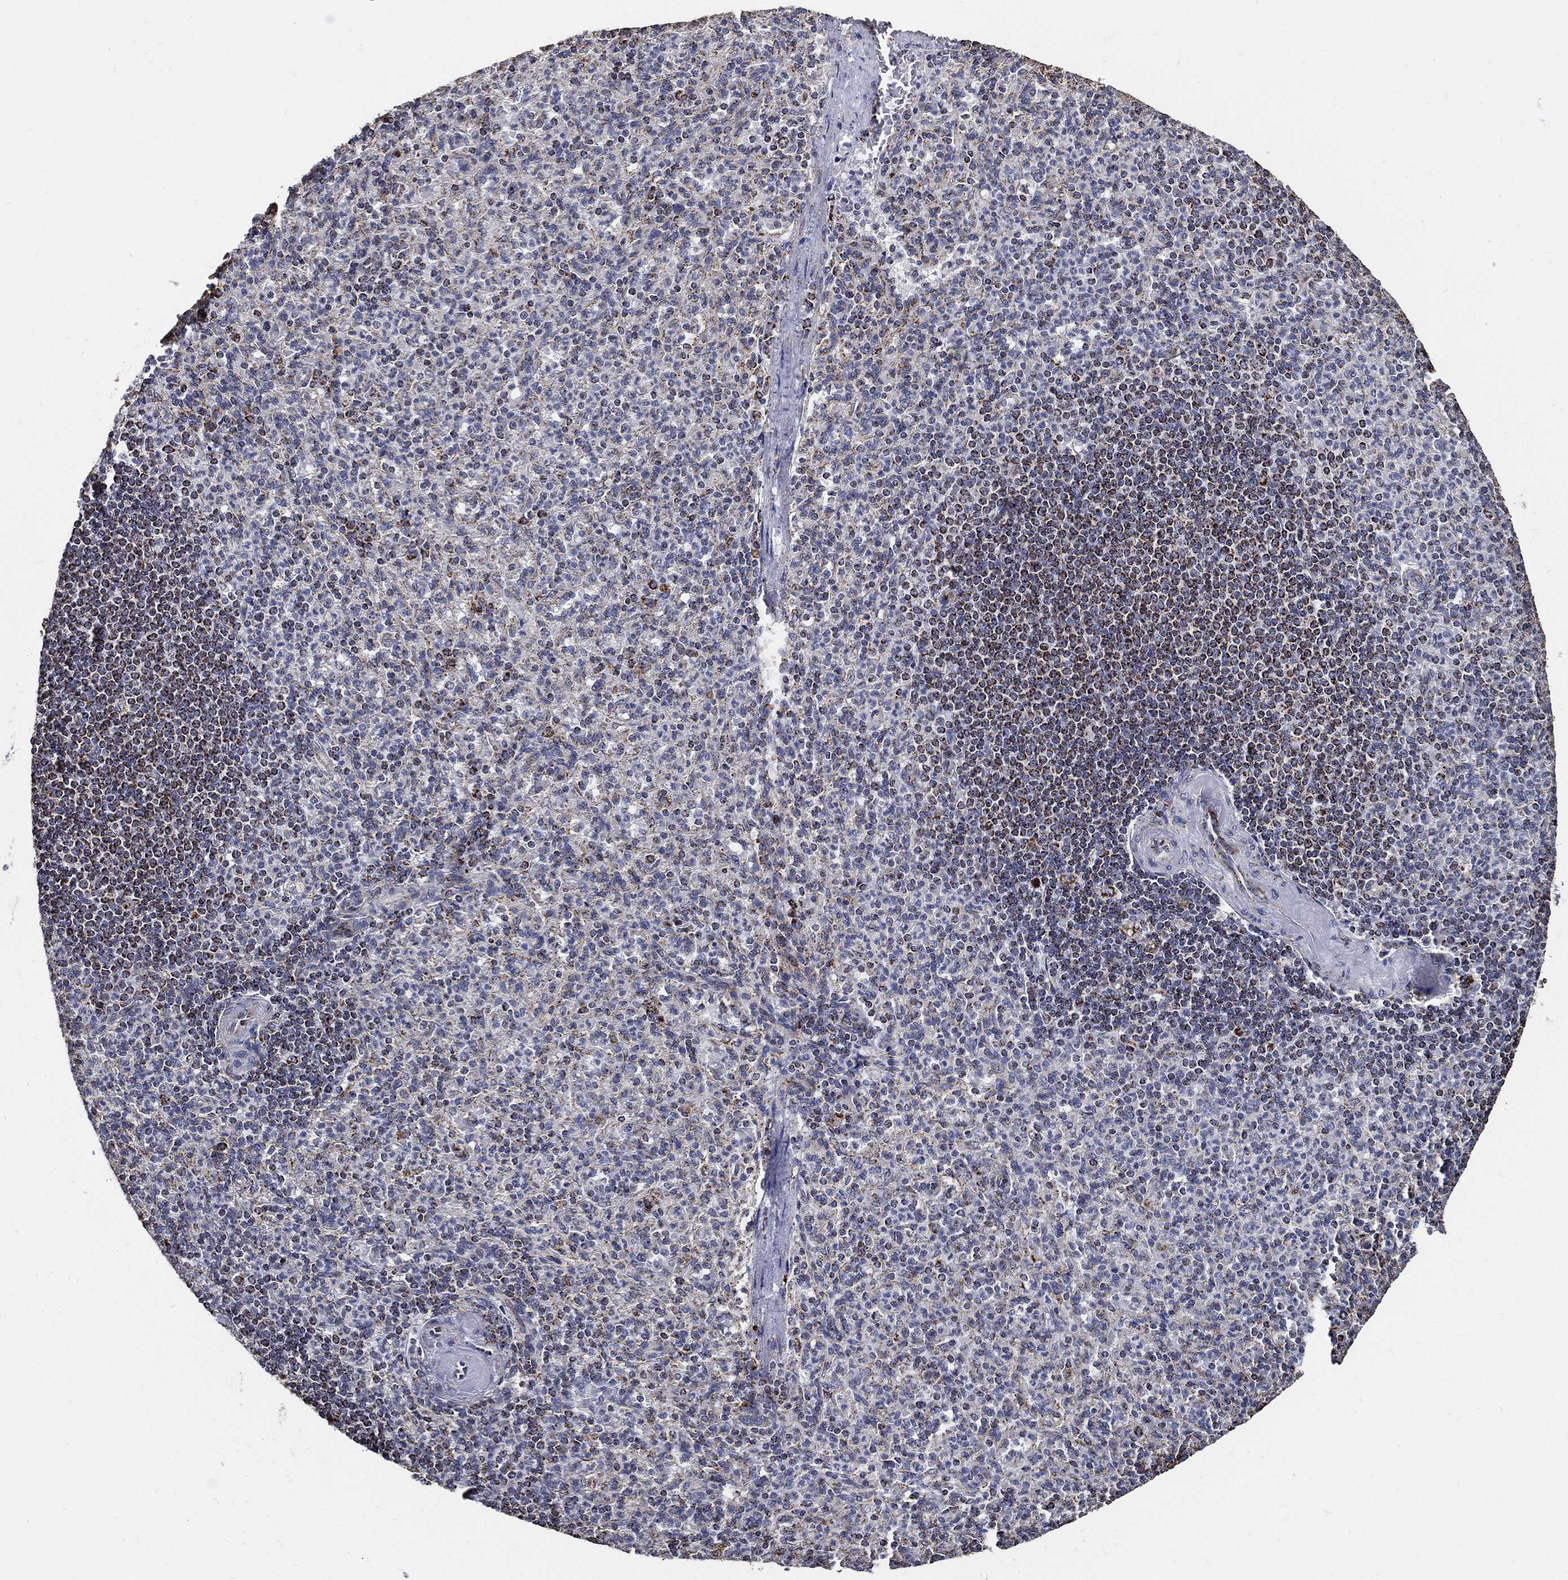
{"staining": {"intensity": "negative", "quantity": "none", "location": "none"}, "tissue": "spleen", "cell_type": "Cells in red pulp", "image_type": "normal", "snomed": [{"axis": "morphology", "description": "Normal tissue, NOS"}, {"axis": "topography", "description": "Spleen"}], "caption": "Immunohistochemistry photomicrograph of benign spleen: spleen stained with DAB demonstrates no significant protein positivity in cells in red pulp.", "gene": "NDUFAB1", "patient": {"sex": "female", "age": 74}}